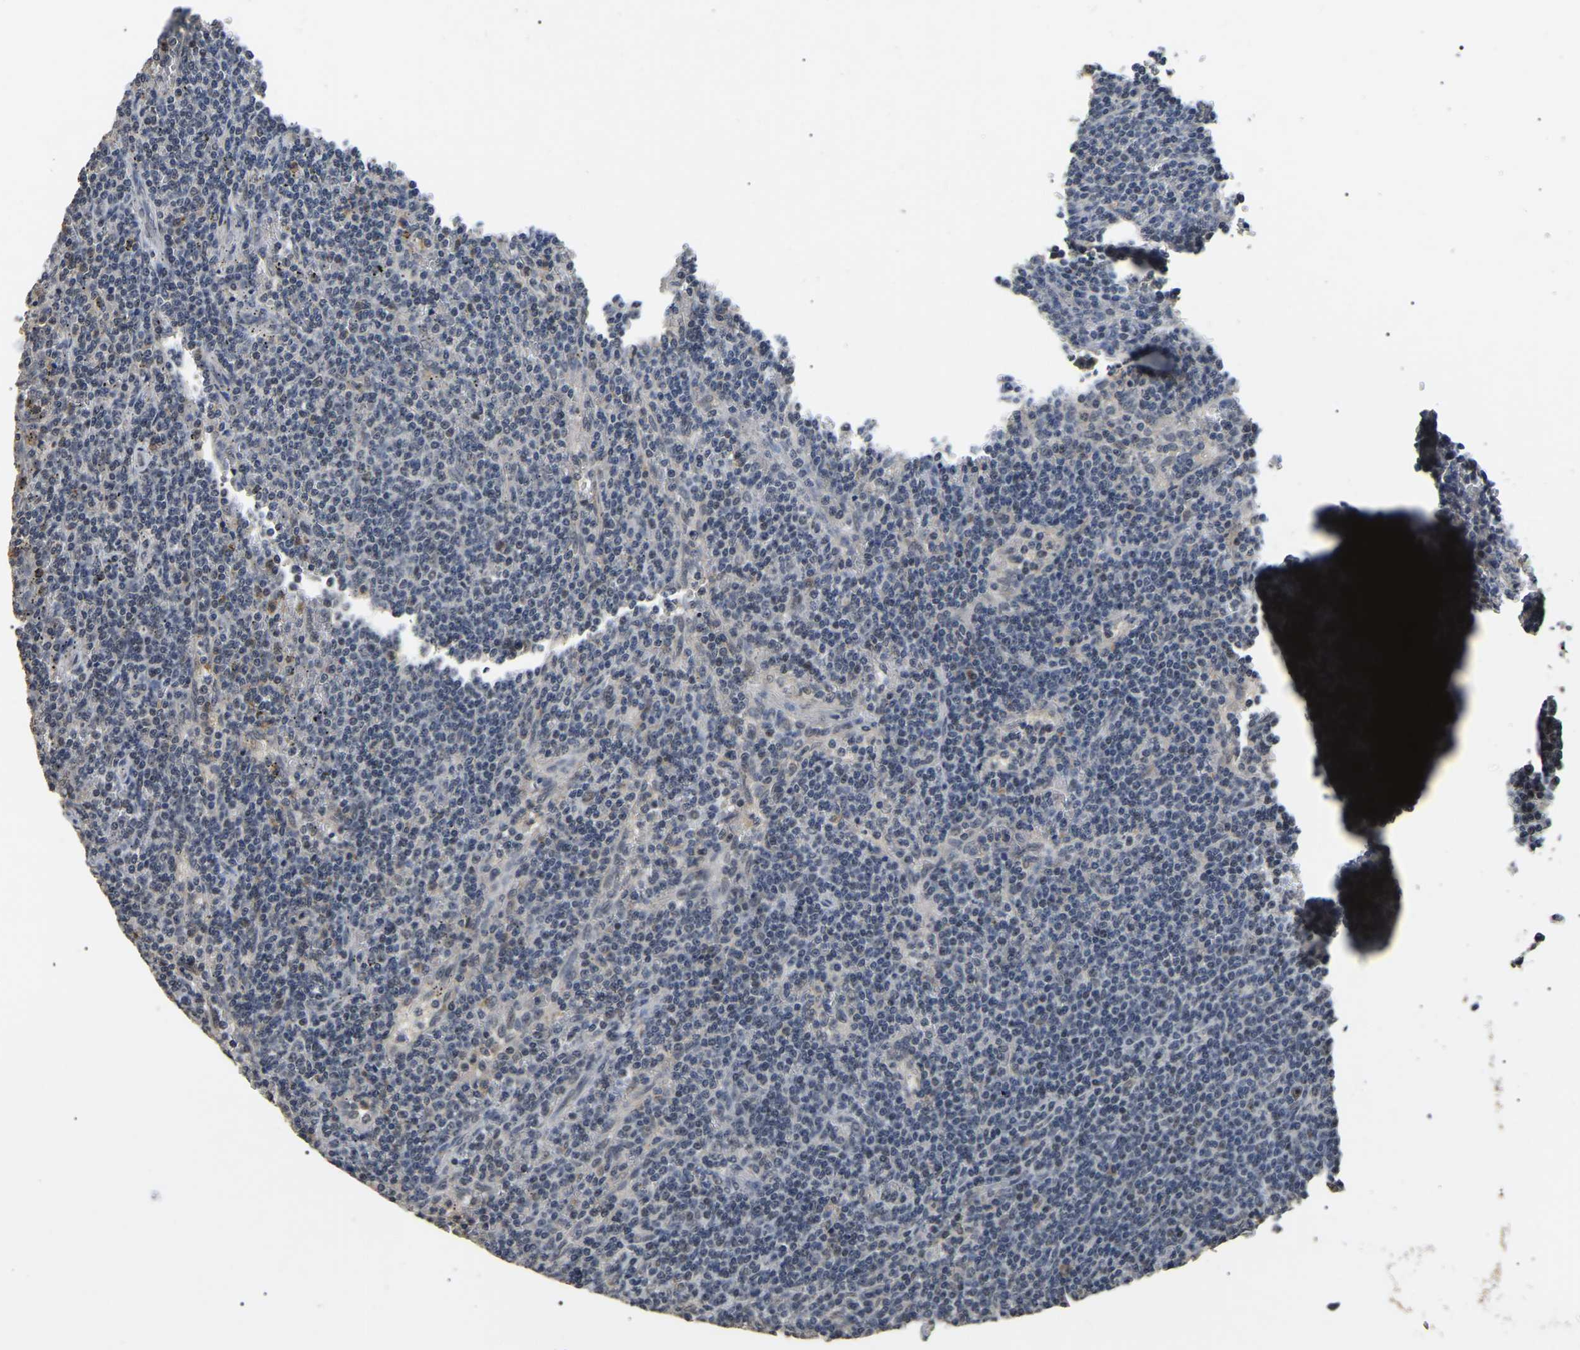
{"staining": {"intensity": "negative", "quantity": "none", "location": "none"}, "tissue": "lymphoma", "cell_type": "Tumor cells", "image_type": "cancer", "snomed": [{"axis": "morphology", "description": "Malignant lymphoma, non-Hodgkin's type, Low grade"}, {"axis": "topography", "description": "Spleen"}], "caption": "DAB immunohistochemical staining of human malignant lymphoma, non-Hodgkin's type (low-grade) shows no significant staining in tumor cells. (Brightfield microscopy of DAB (3,3'-diaminobenzidine) IHC at high magnification).", "gene": "PPM1E", "patient": {"sex": "female", "age": 50}}